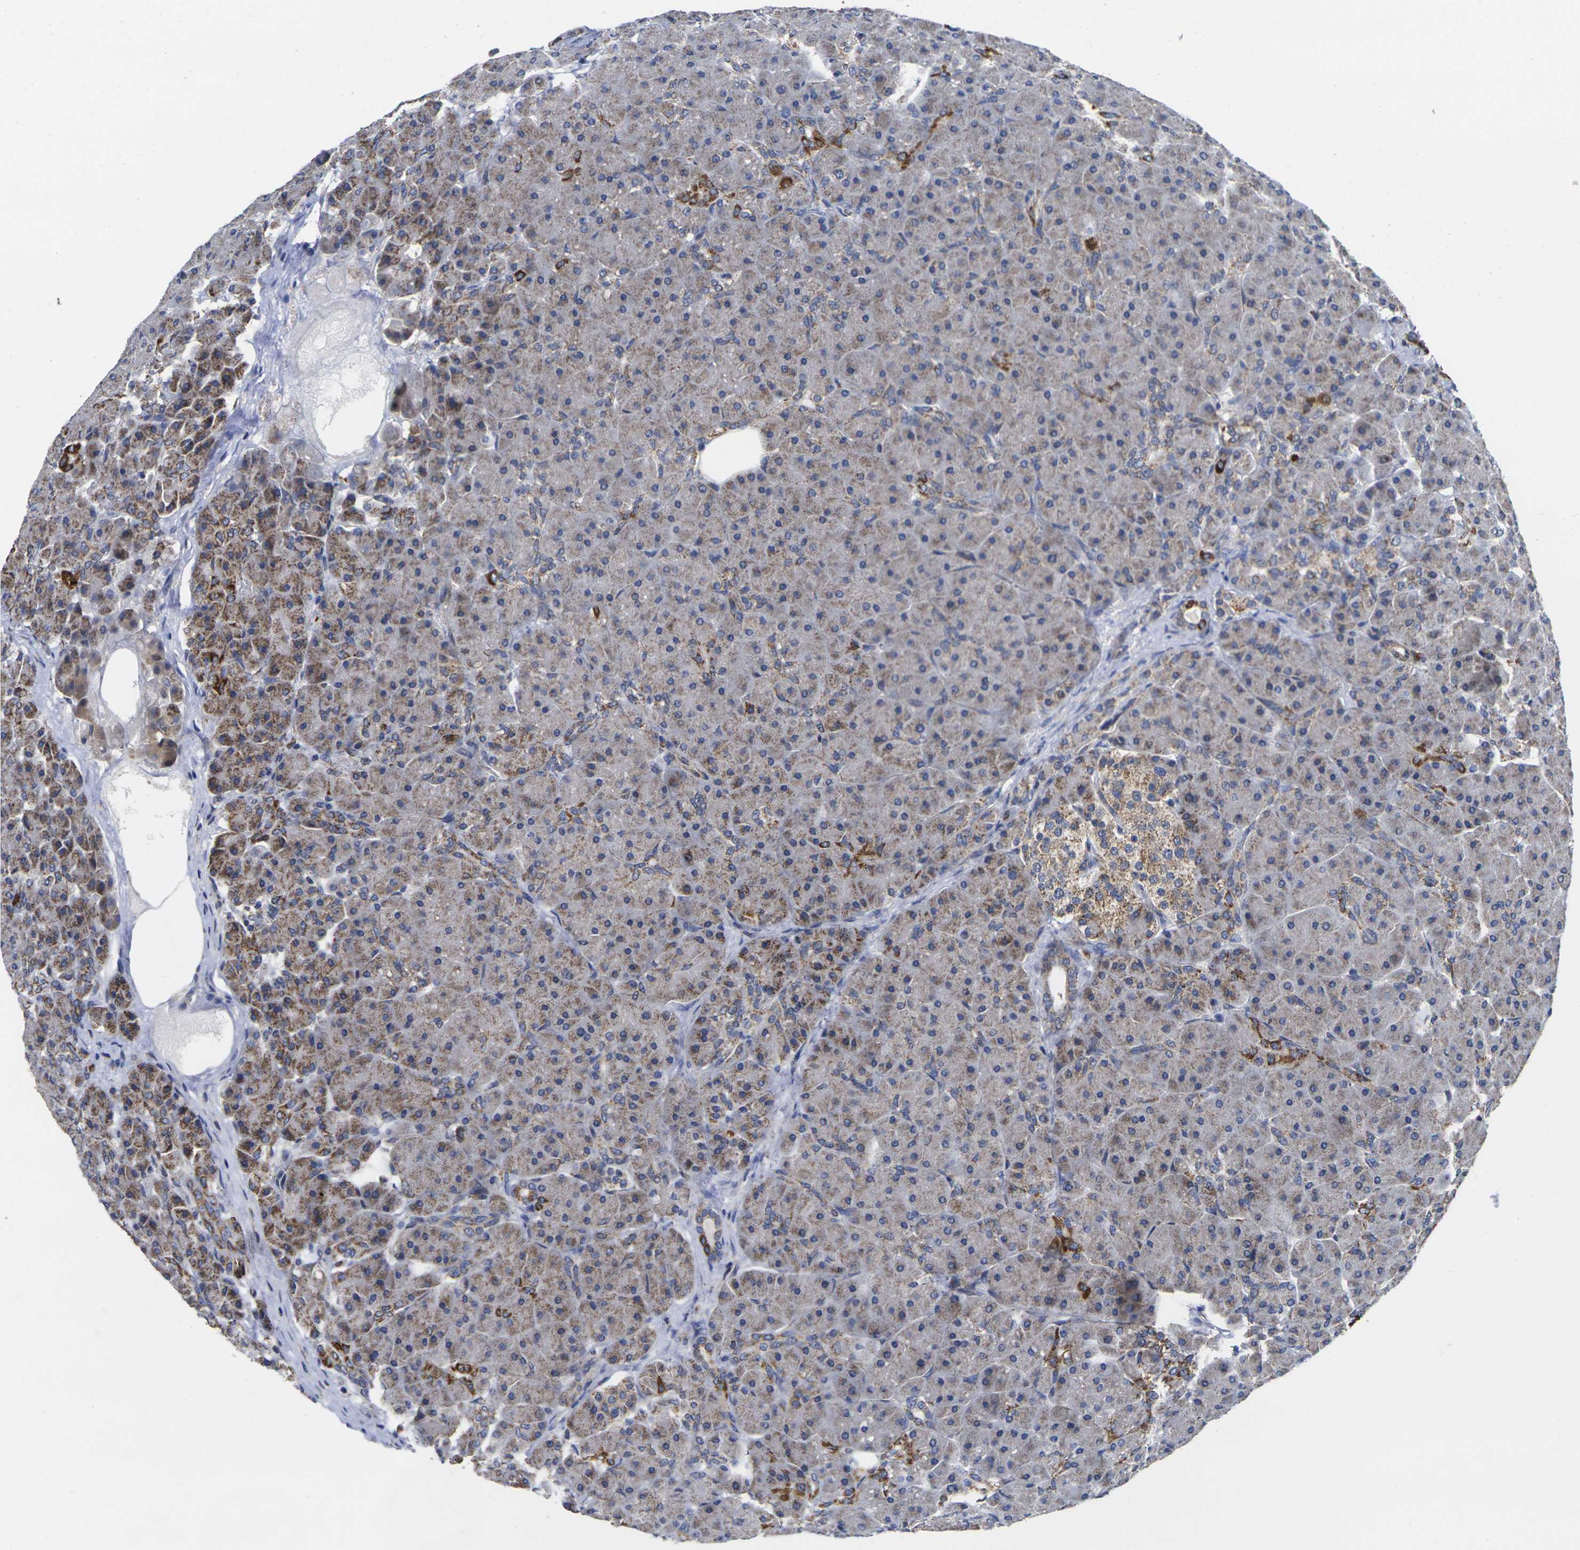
{"staining": {"intensity": "moderate", "quantity": "25%-75%", "location": "cytoplasmic/membranous"}, "tissue": "pancreas", "cell_type": "Exocrine glandular cells", "image_type": "normal", "snomed": [{"axis": "morphology", "description": "Normal tissue, NOS"}, {"axis": "topography", "description": "Pancreas"}], "caption": "This is an image of IHC staining of normal pancreas, which shows moderate positivity in the cytoplasmic/membranous of exocrine glandular cells.", "gene": "P2RY11", "patient": {"sex": "male", "age": 66}}